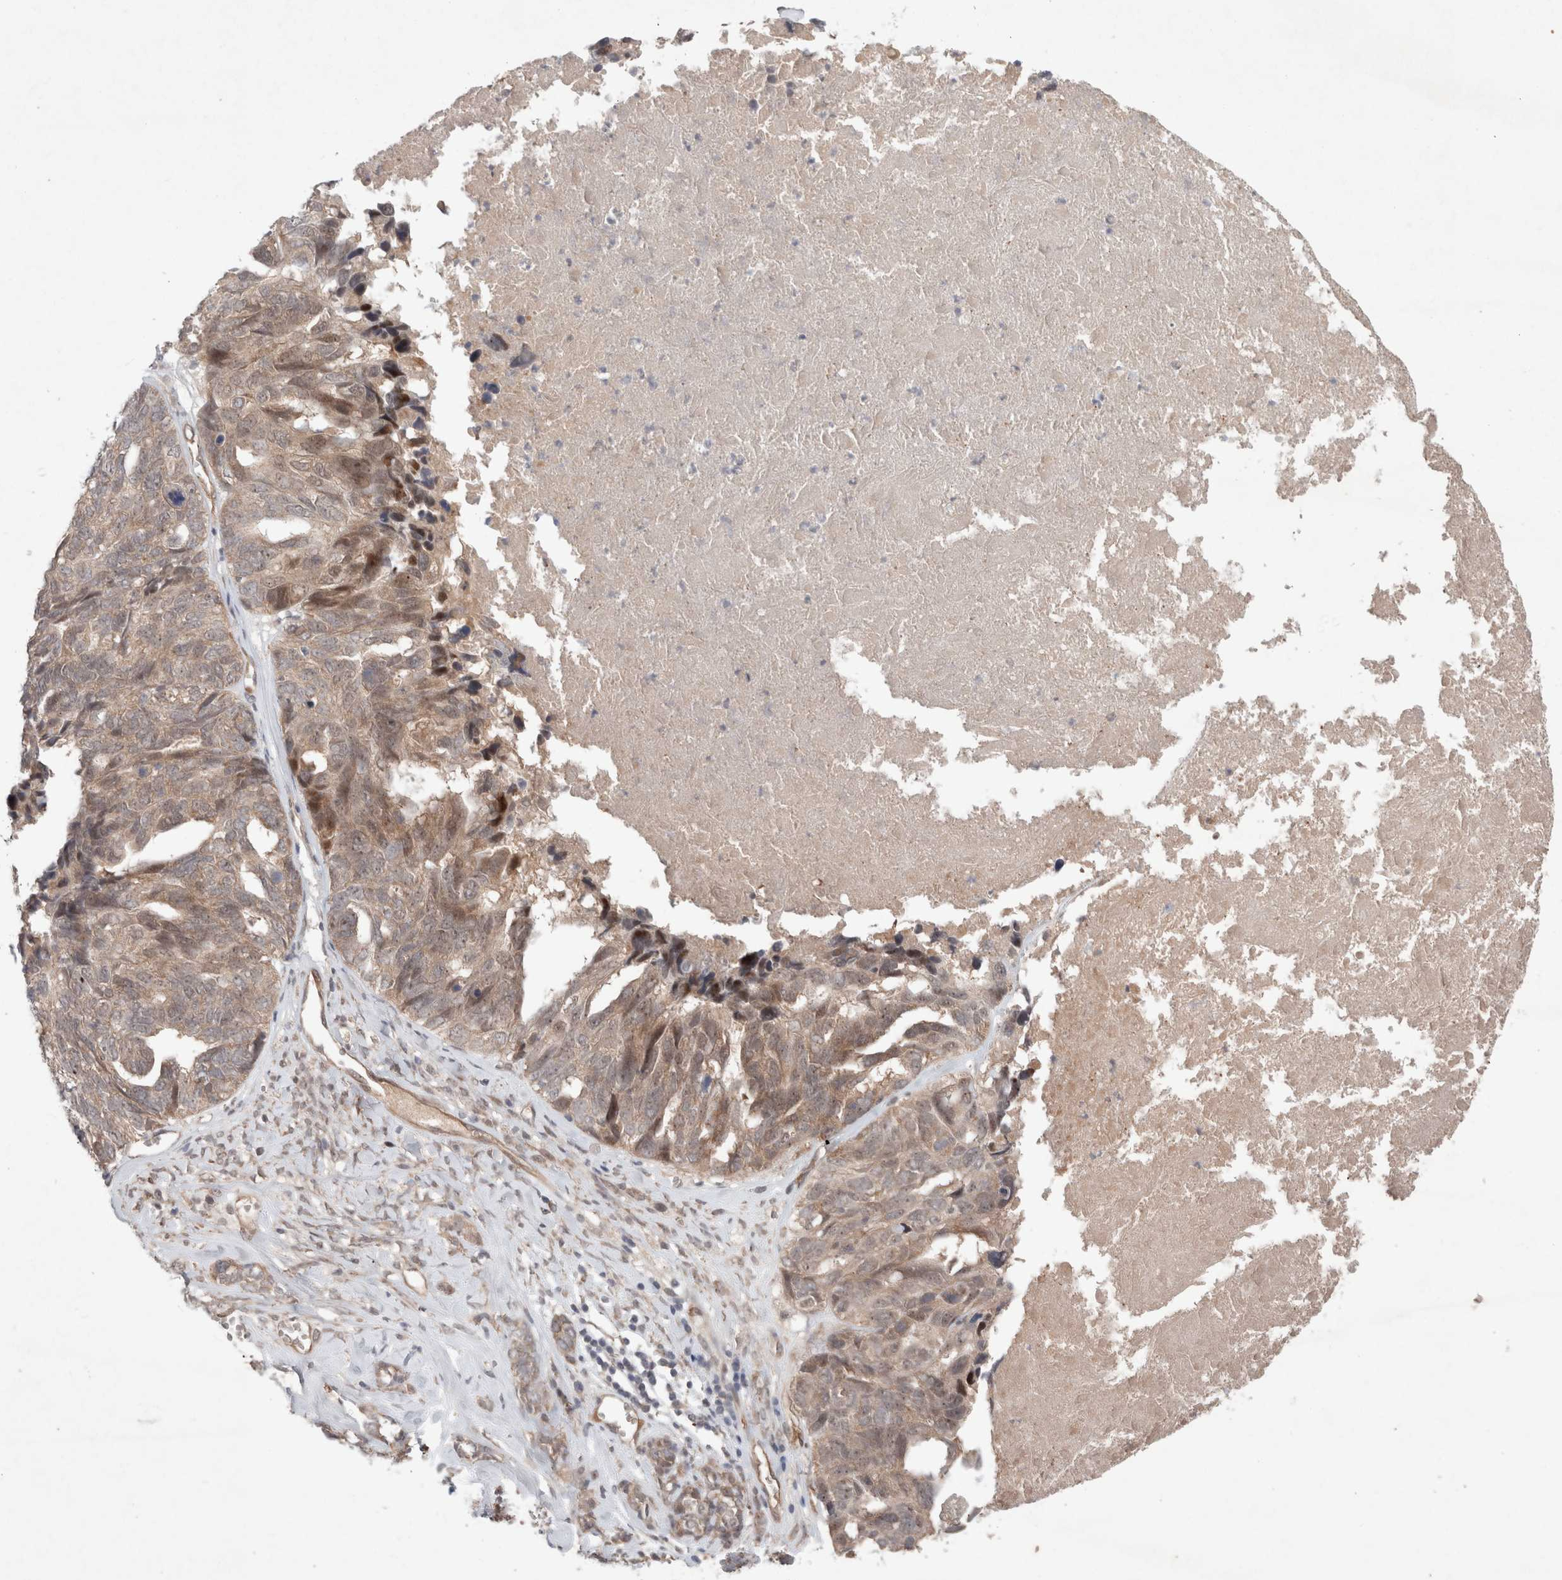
{"staining": {"intensity": "moderate", "quantity": "<25%", "location": "cytoplasmic/membranous,nuclear"}, "tissue": "ovarian cancer", "cell_type": "Tumor cells", "image_type": "cancer", "snomed": [{"axis": "morphology", "description": "Cystadenocarcinoma, serous, NOS"}, {"axis": "topography", "description": "Ovary"}], "caption": "This is a micrograph of immunohistochemistry staining of serous cystadenocarcinoma (ovarian), which shows moderate expression in the cytoplasmic/membranous and nuclear of tumor cells.", "gene": "RASAL2", "patient": {"sex": "female", "age": 79}}